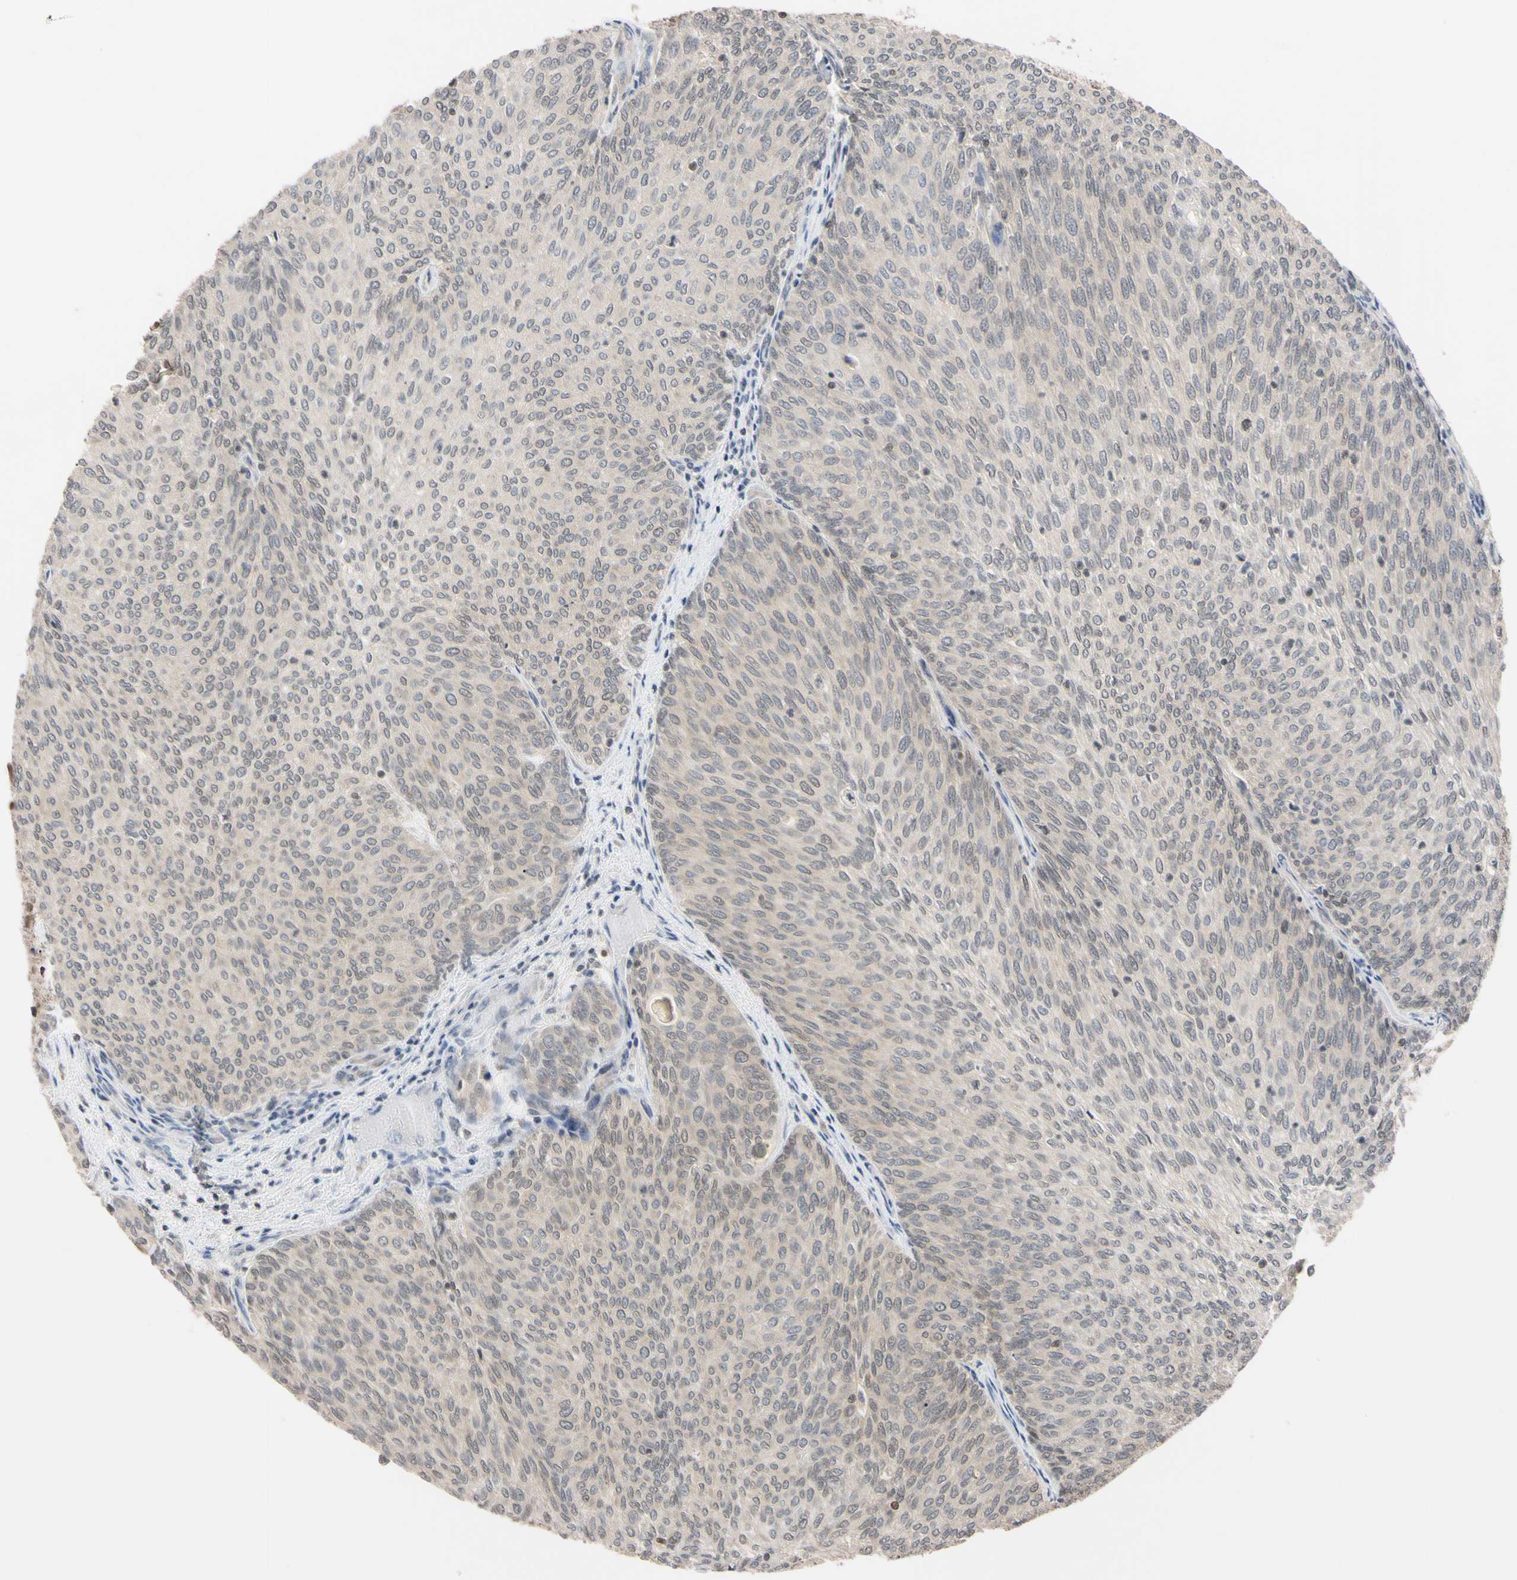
{"staining": {"intensity": "weak", "quantity": ">75%", "location": "cytoplasmic/membranous"}, "tissue": "urothelial cancer", "cell_type": "Tumor cells", "image_type": "cancer", "snomed": [{"axis": "morphology", "description": "Urothelial carcinoma, Low grade"}, {"axis": "topography", "description": "Urinary bladder"}], "caption": "Weak cytoplasmic/membranous staining is identified in approximately >75% of tumor cells in low-grade urothelial carcinoma. (DAB IHC with brightfield microscopy, high magnification).", "gene": "UBE2I", "patient": {"sex": "female", "age": 79}}